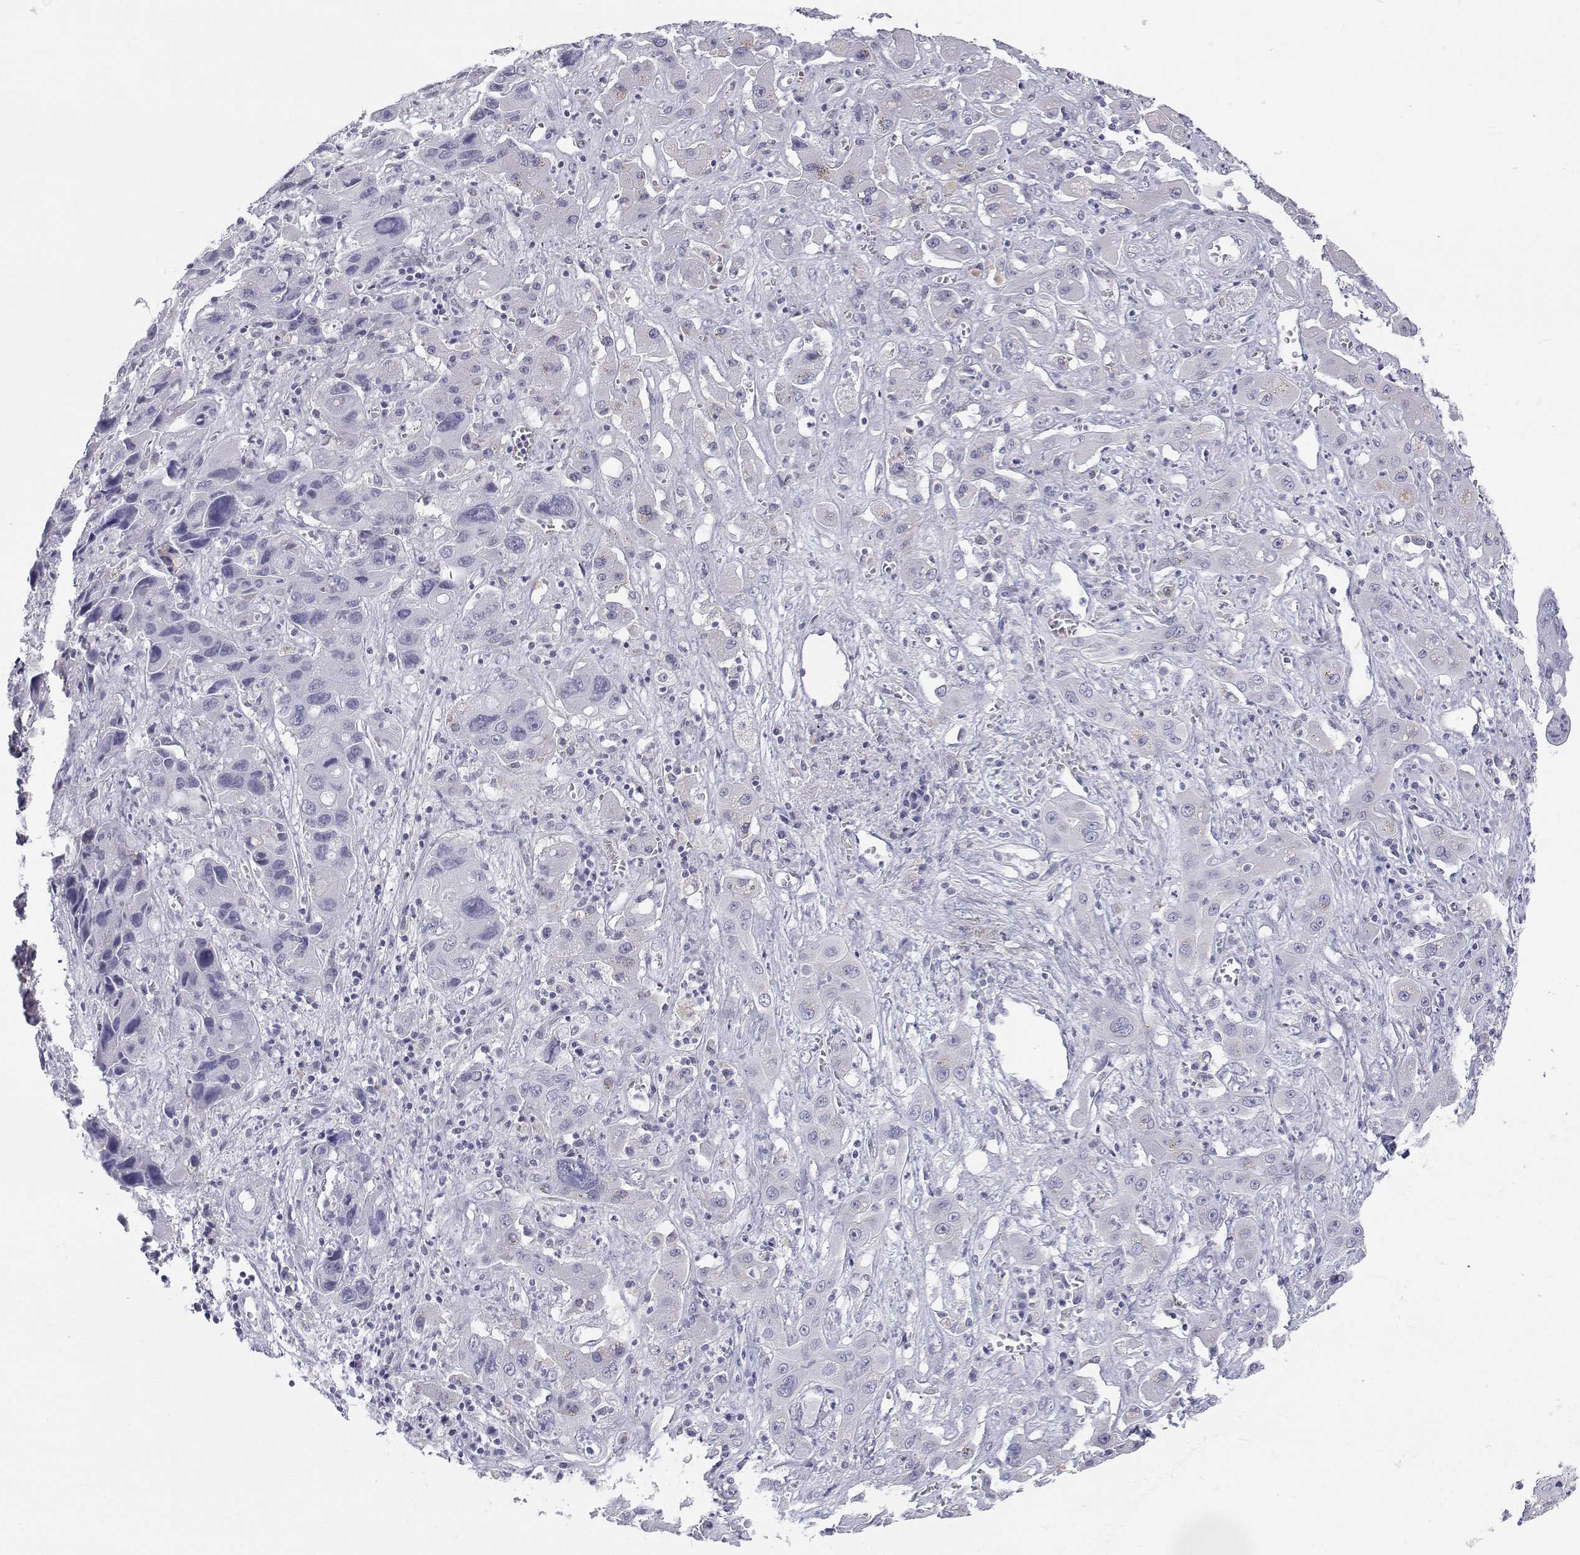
{"staining": {"intensity": "negative", "quantity": "none", "location": "none"}, "tissue": "liver cancer", "cell_type": "Tumor cells", "image_type": "cancer", "snomed": [{"axis": "morphology", "description": "Cholangiocarcinoma"}, {"axis": "topography", "description": "Liver"}], "caption": "DAB (3,3'-diaminobenzidine) immunohistochemical staining of human liver cholangiocarcinoma demonstrates no significant expression in tumor cells.", "gene": "TTN", "patient": {"sex": "male", "age": 67}}